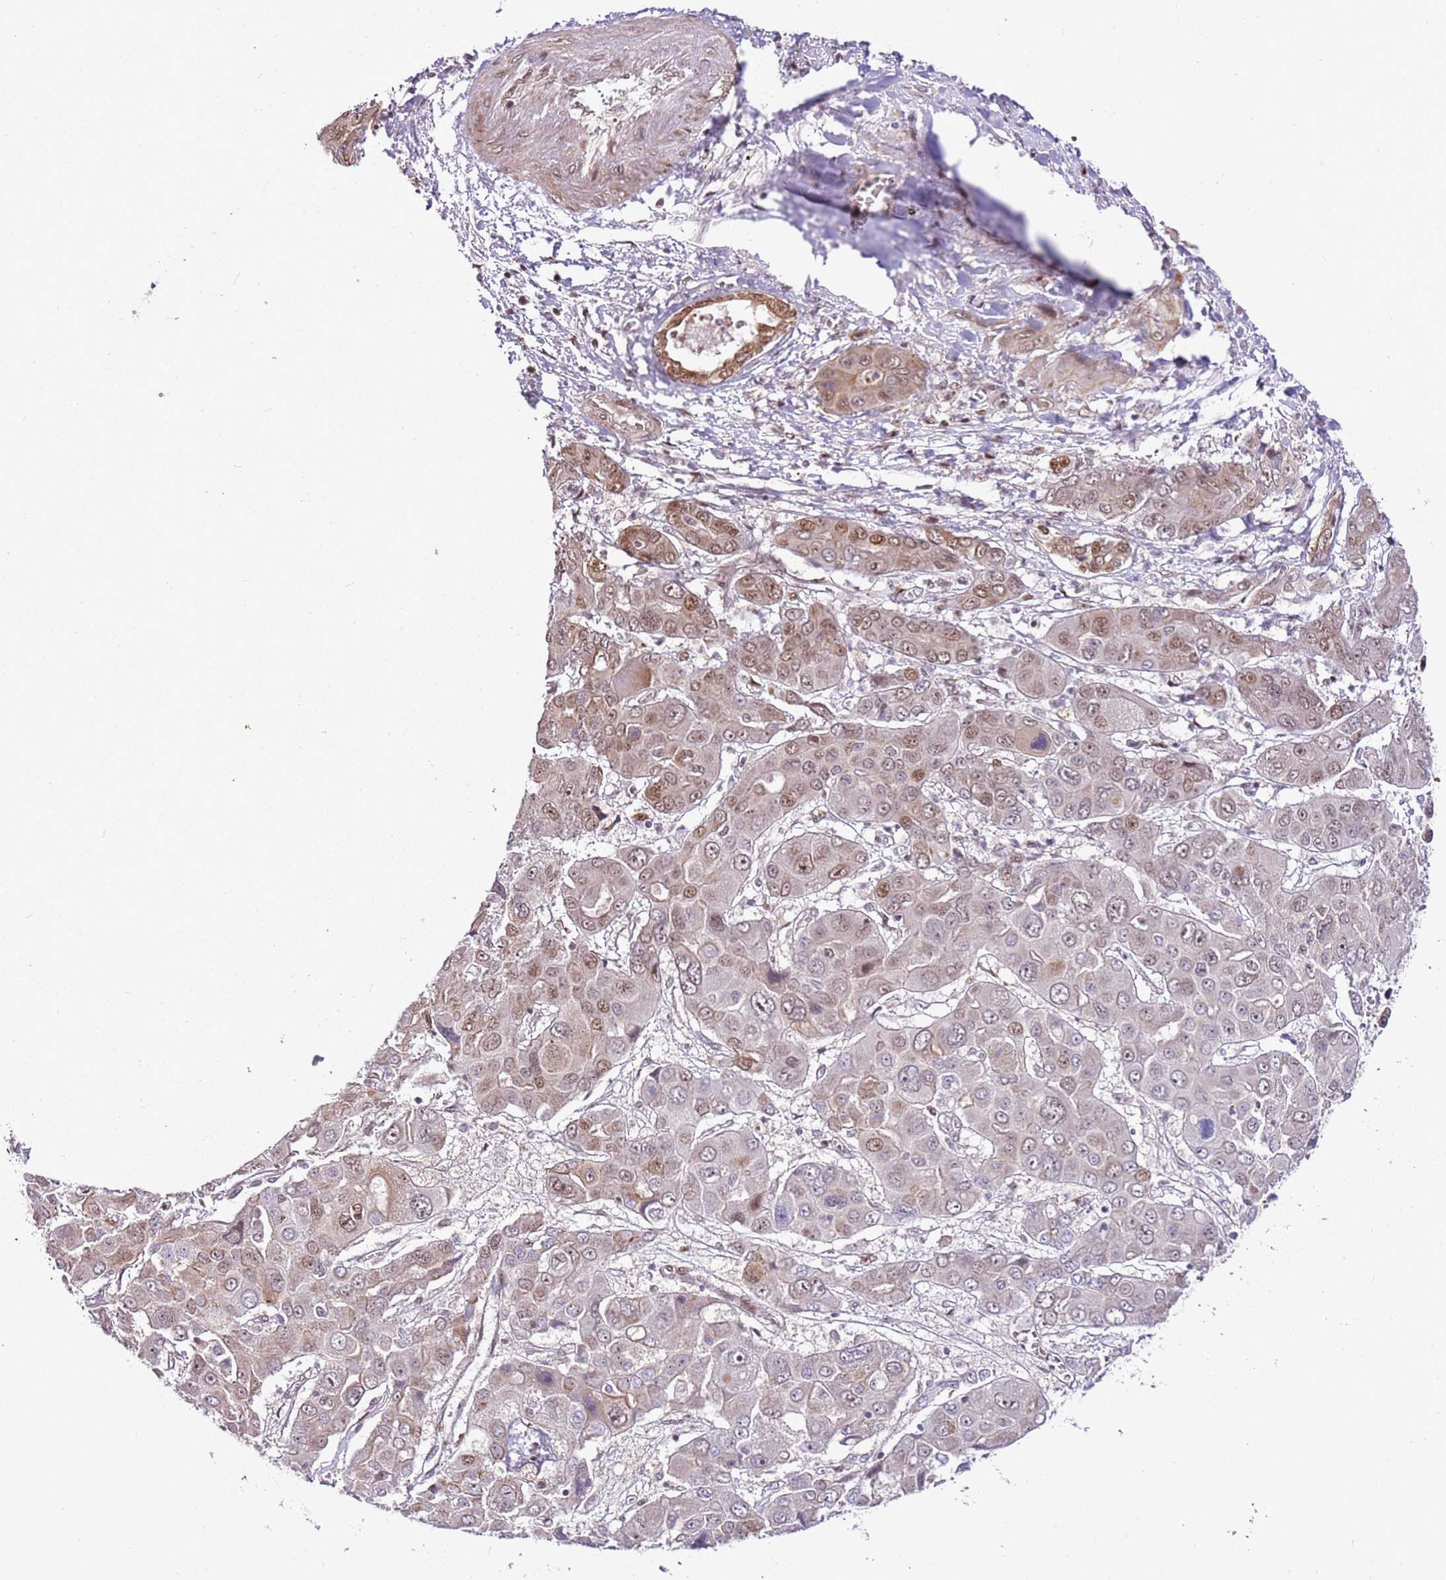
{"staining": {"intensity": "moderate", "quantity": "<25%", "location": "nuclear"}, "tissue": "liver cancer", "cell_type": "Tumor cells", "image_type": "cancer", "snomed": [{"axis": "morphology", "description": "Cholangiocarcinoma"}, {"axis": "topography", "description": "Liver"}], "caption": "Human cholangiocarcinoma (liver) stained with a protein marker displays moderate staining in tumor cells.", "gene": "RFK", "patient": {"sex": "male", "age": 67}}